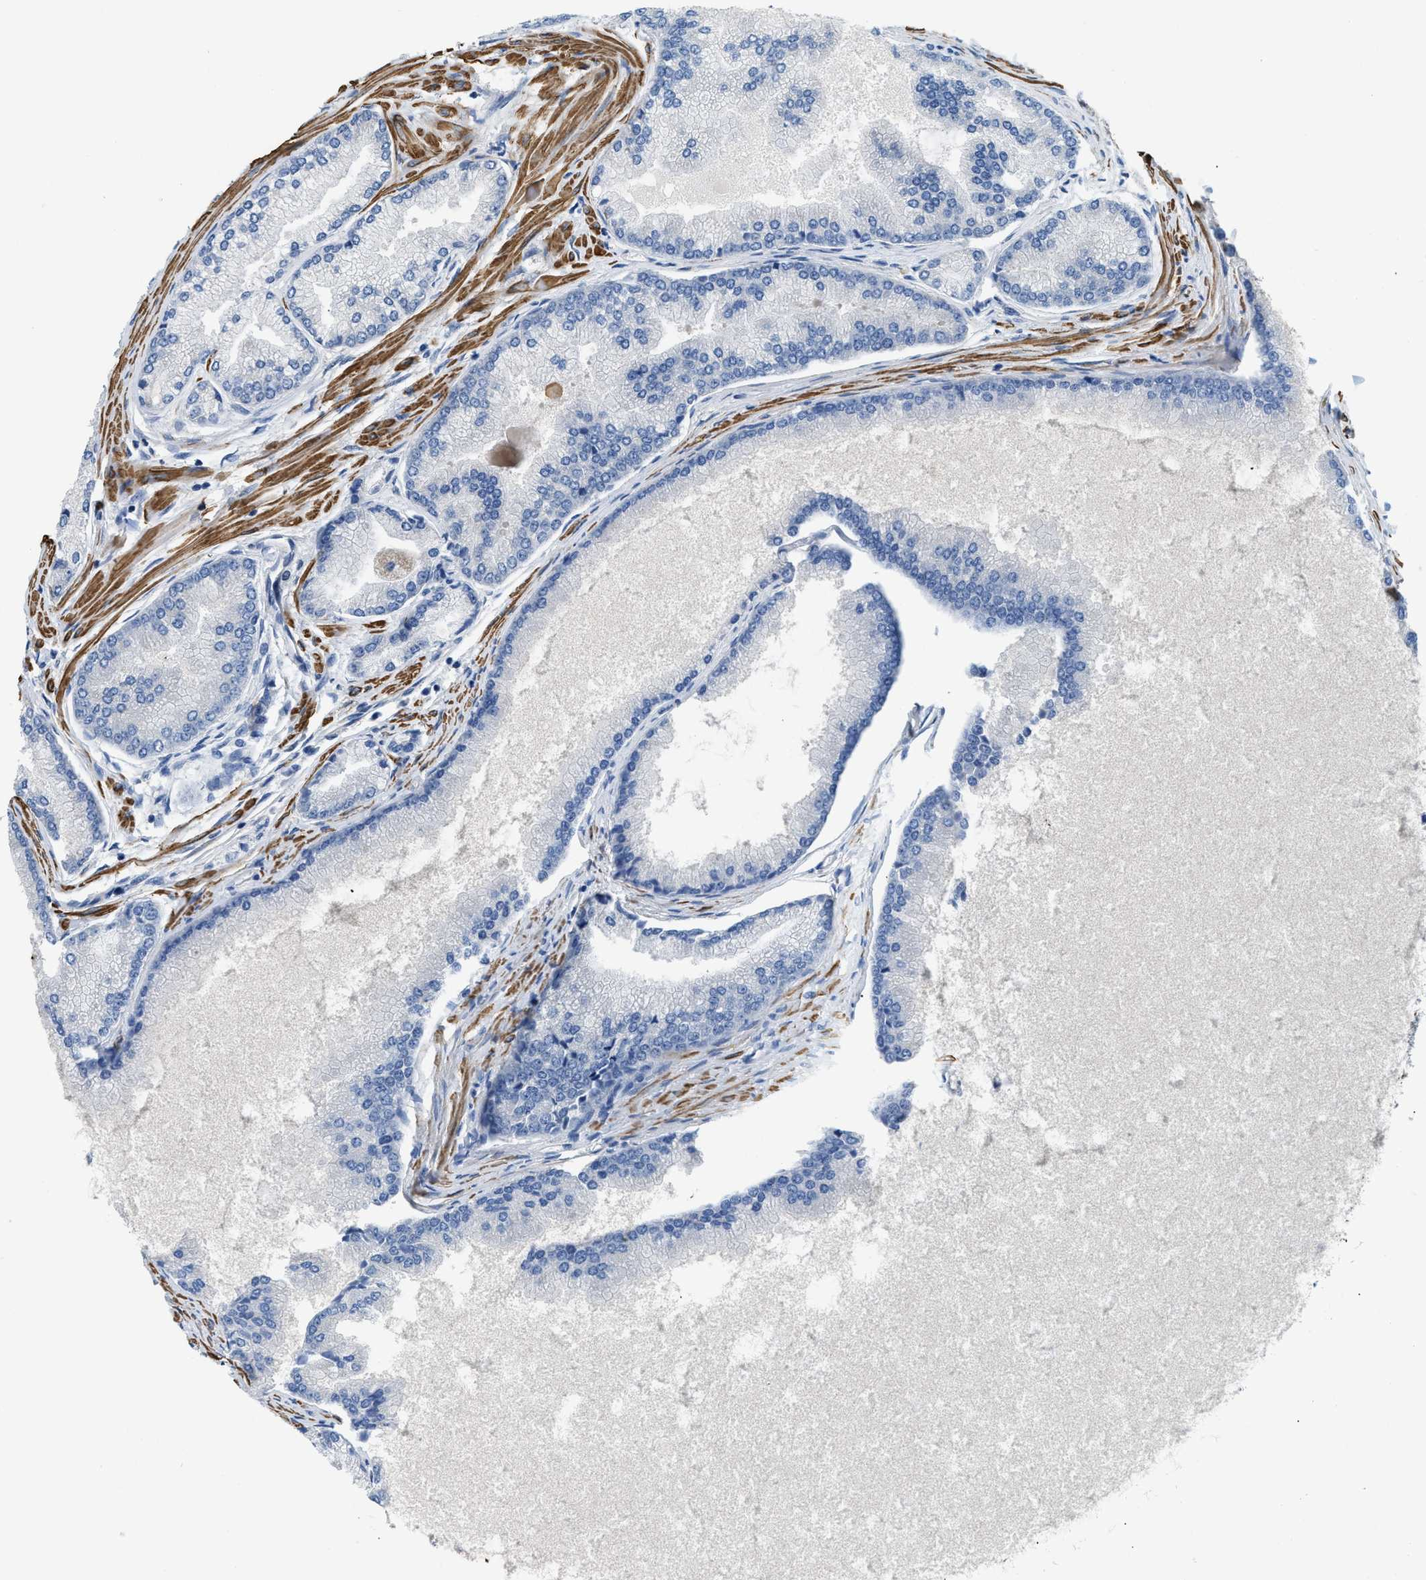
{"staining": {"intensity": "negative", "quantity": "none", "location": "none"}, "tissue": "prostate cancer", "cell_type": "Tumor cells", "image_type": "cancer", "snomed": [{"axis": "morphology", "description": "Adenocarcinoma, High grade"}, {"axis": "topography", "description": "Prostate"}], "caption": "Photomicrograph shows no protein positivity in tumor cells of prostate cancer (adenocarcinoma (high-grade)) tissue.", "gene": "BMPR1A", "patient": {"sex": "male", "age": 61}}